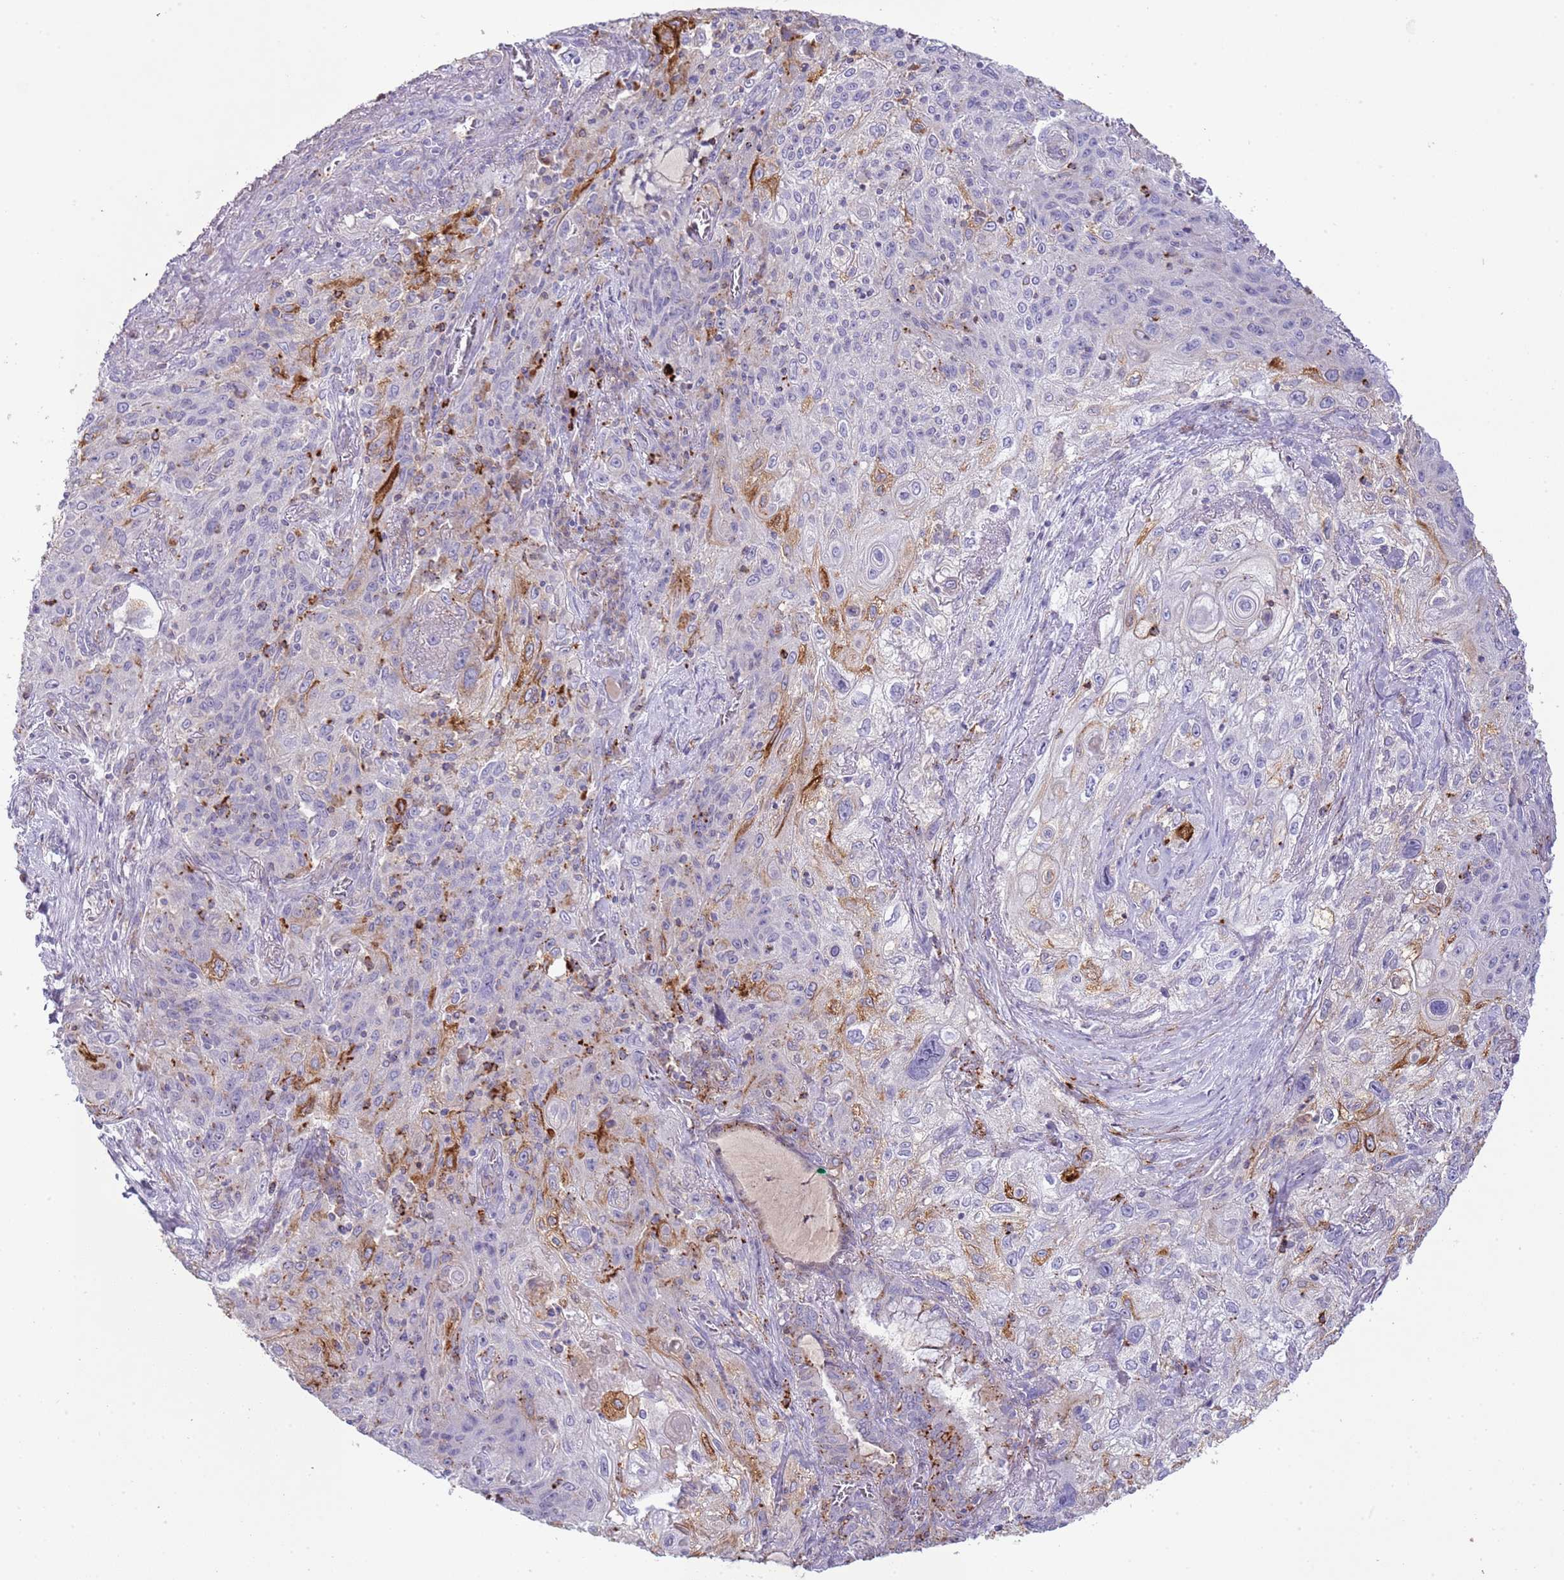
{"staining": {"intensity": "strong", "quantity": "<25%", "location": "cytoplasmic/membranous"}, "tissue": "lung cancer", "cell_type": "Tumor cells", "image_type": "cancer", "snomed": [{"axis": "morphology", "description": "Squamous cell carcinoma, NOS"}, {"axis": "topography", "description": "Lung"}], "caption": "This photomicrograph shows lung cancer stained with immunohistochemistry (IHC) to label a protein in brown. The cytoplasmic/membranous of tumor cells show strong positivity for the protein. Nuclei are counter-stained blue.", "gene": "ABHD17A", "patient": {"sex": "female", "age": 69}}